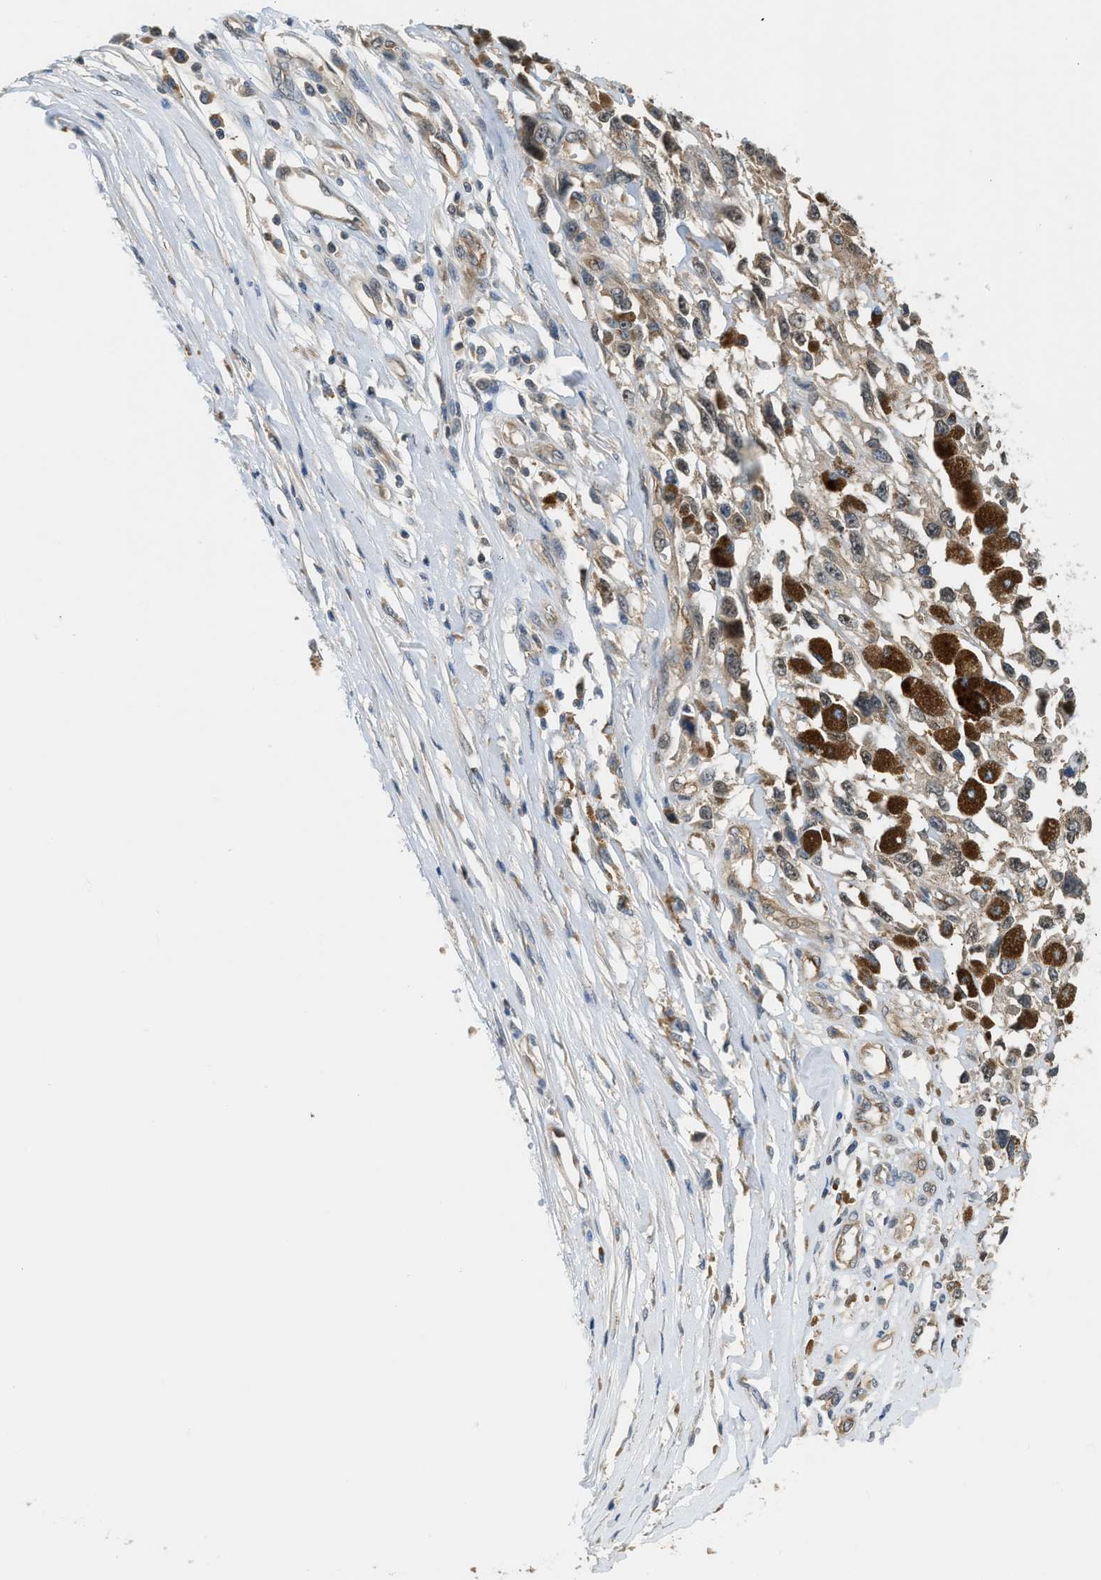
{"staining": {"intensity": "weak", "quantity": "25%-75%", "location": "cytoplasmic/membranous"}, "tissue": "melanoma", "cell_type": "Tumor cells", "image_type": "cancer", "snomed": [{"axis": "morphology", "description": "Malignant melanoma, Metastatic site"}, {"axis": "topography", "description": "Lymph node"}], "caption": "This histopathology image demonstrates malignant melanoma (metastatic site) stained with IHC to label a protein in brown. The cytoplasmic/membranous of tumor cells show weak positivity for the protein. Nuclei are counter-stained blue.", "gene": "CBLB", "patient": {"sex": "male", "age": 59}}